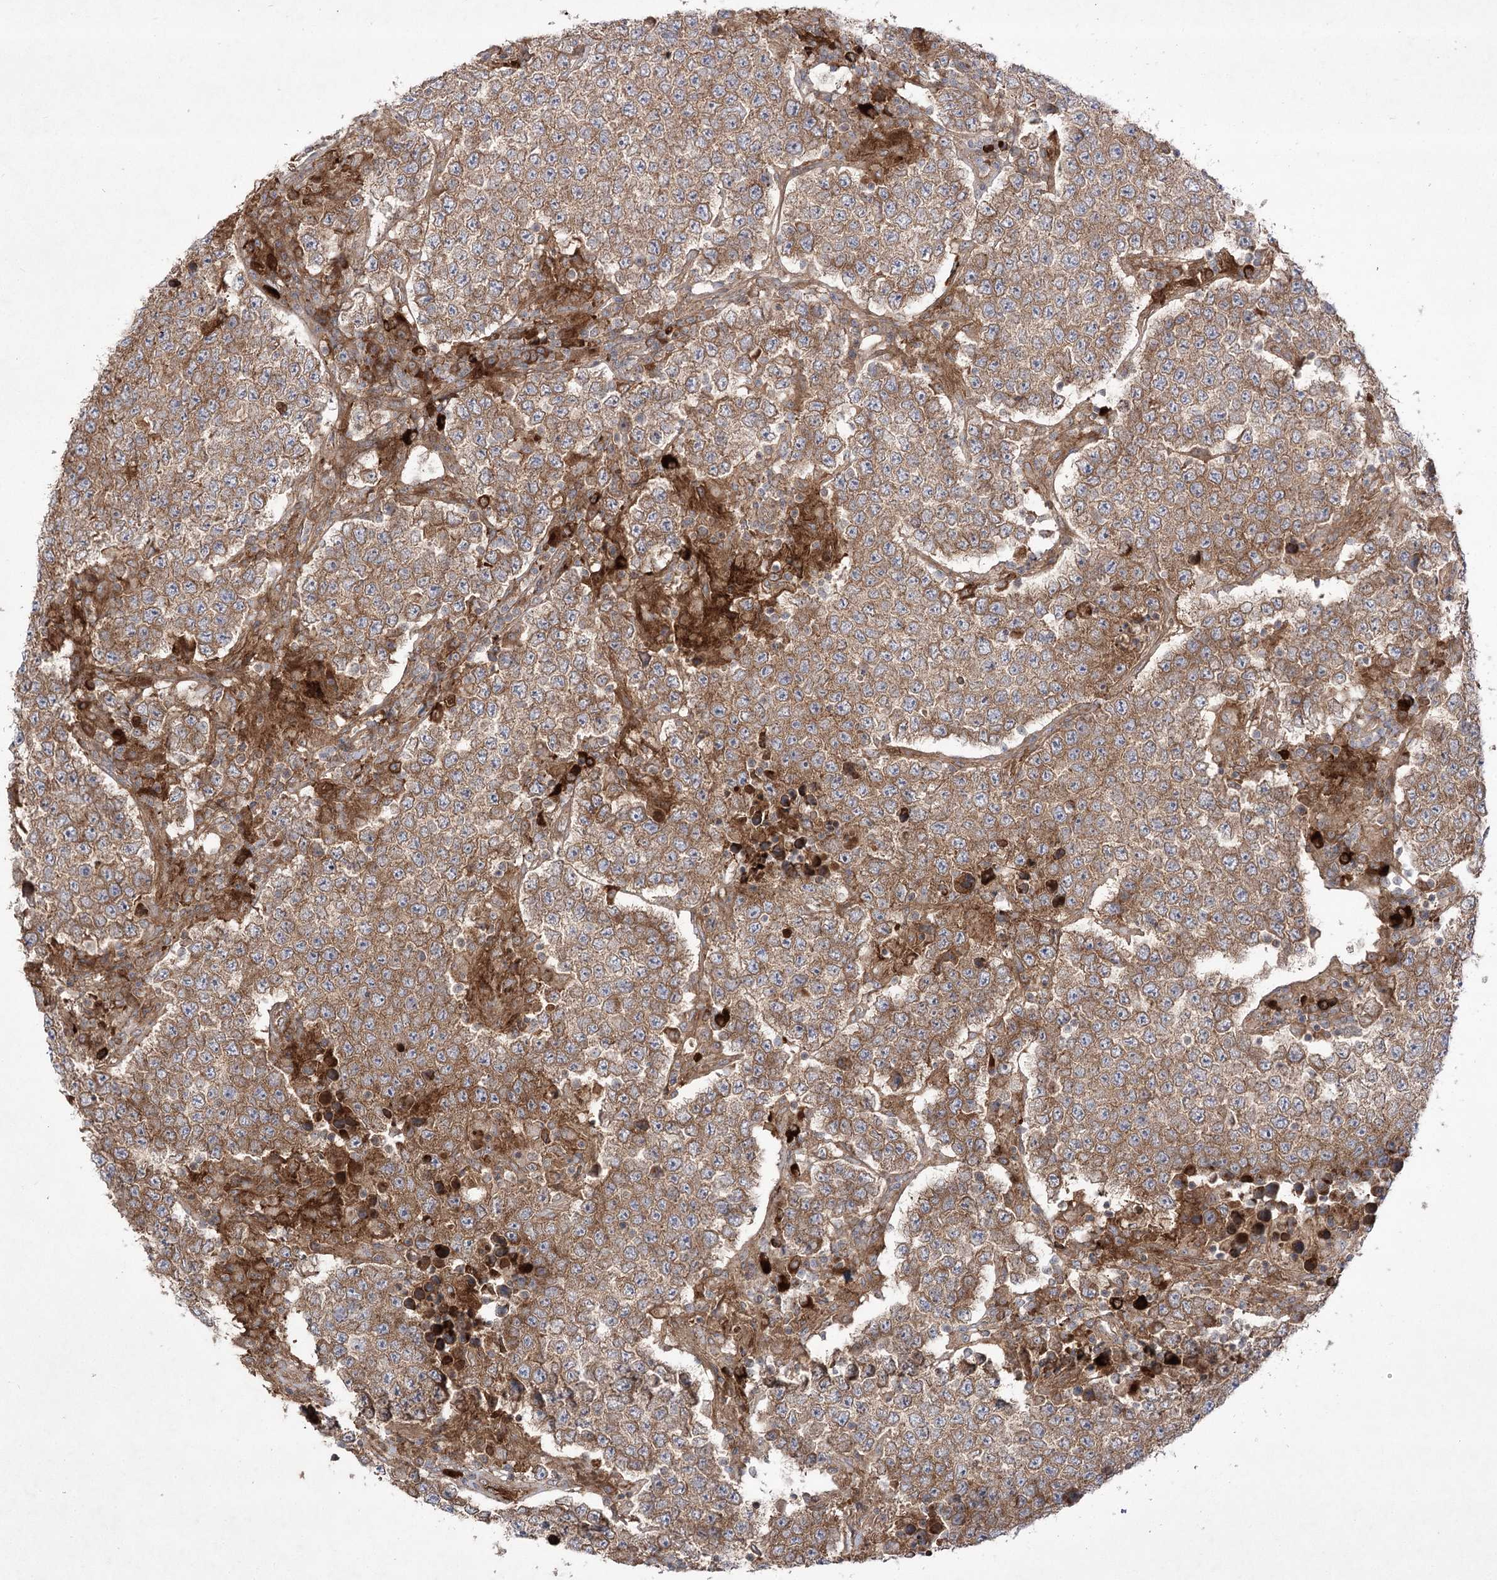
{"staining": {"intensity": "moderate", "quantity": ">75%", "location": "cytoplasmic/membranous"}, "tissue": "testis cancer", "cell_type": "Tumor cells", "image_type": "cancer", "snomed": [{"axis": "morphology", "description": "Normal tissue, NOS"}, {"axis": "morphology", "description": "Urothelial carcinoma, High grade"}, {"axis": "morphology", "description": "Seminoma, NOS"}, {"axis": "morphology", "description": "Carcinoma, Embryonal, NOS"}, {"axis": "topography", "description": "Urinary bladder"}, {"axis": "topography", "description": "Testis"}], "caption": "Immunohistochemistry image of testis cancer (seminoma) stained for a protein (brown), which demonstrates medium levels of moderate cytoplasmic/membranous positivity in about >75% of tumor cells.", "gene": "PLEKHA5", "patient": {"sex": "male", "age": 41}}